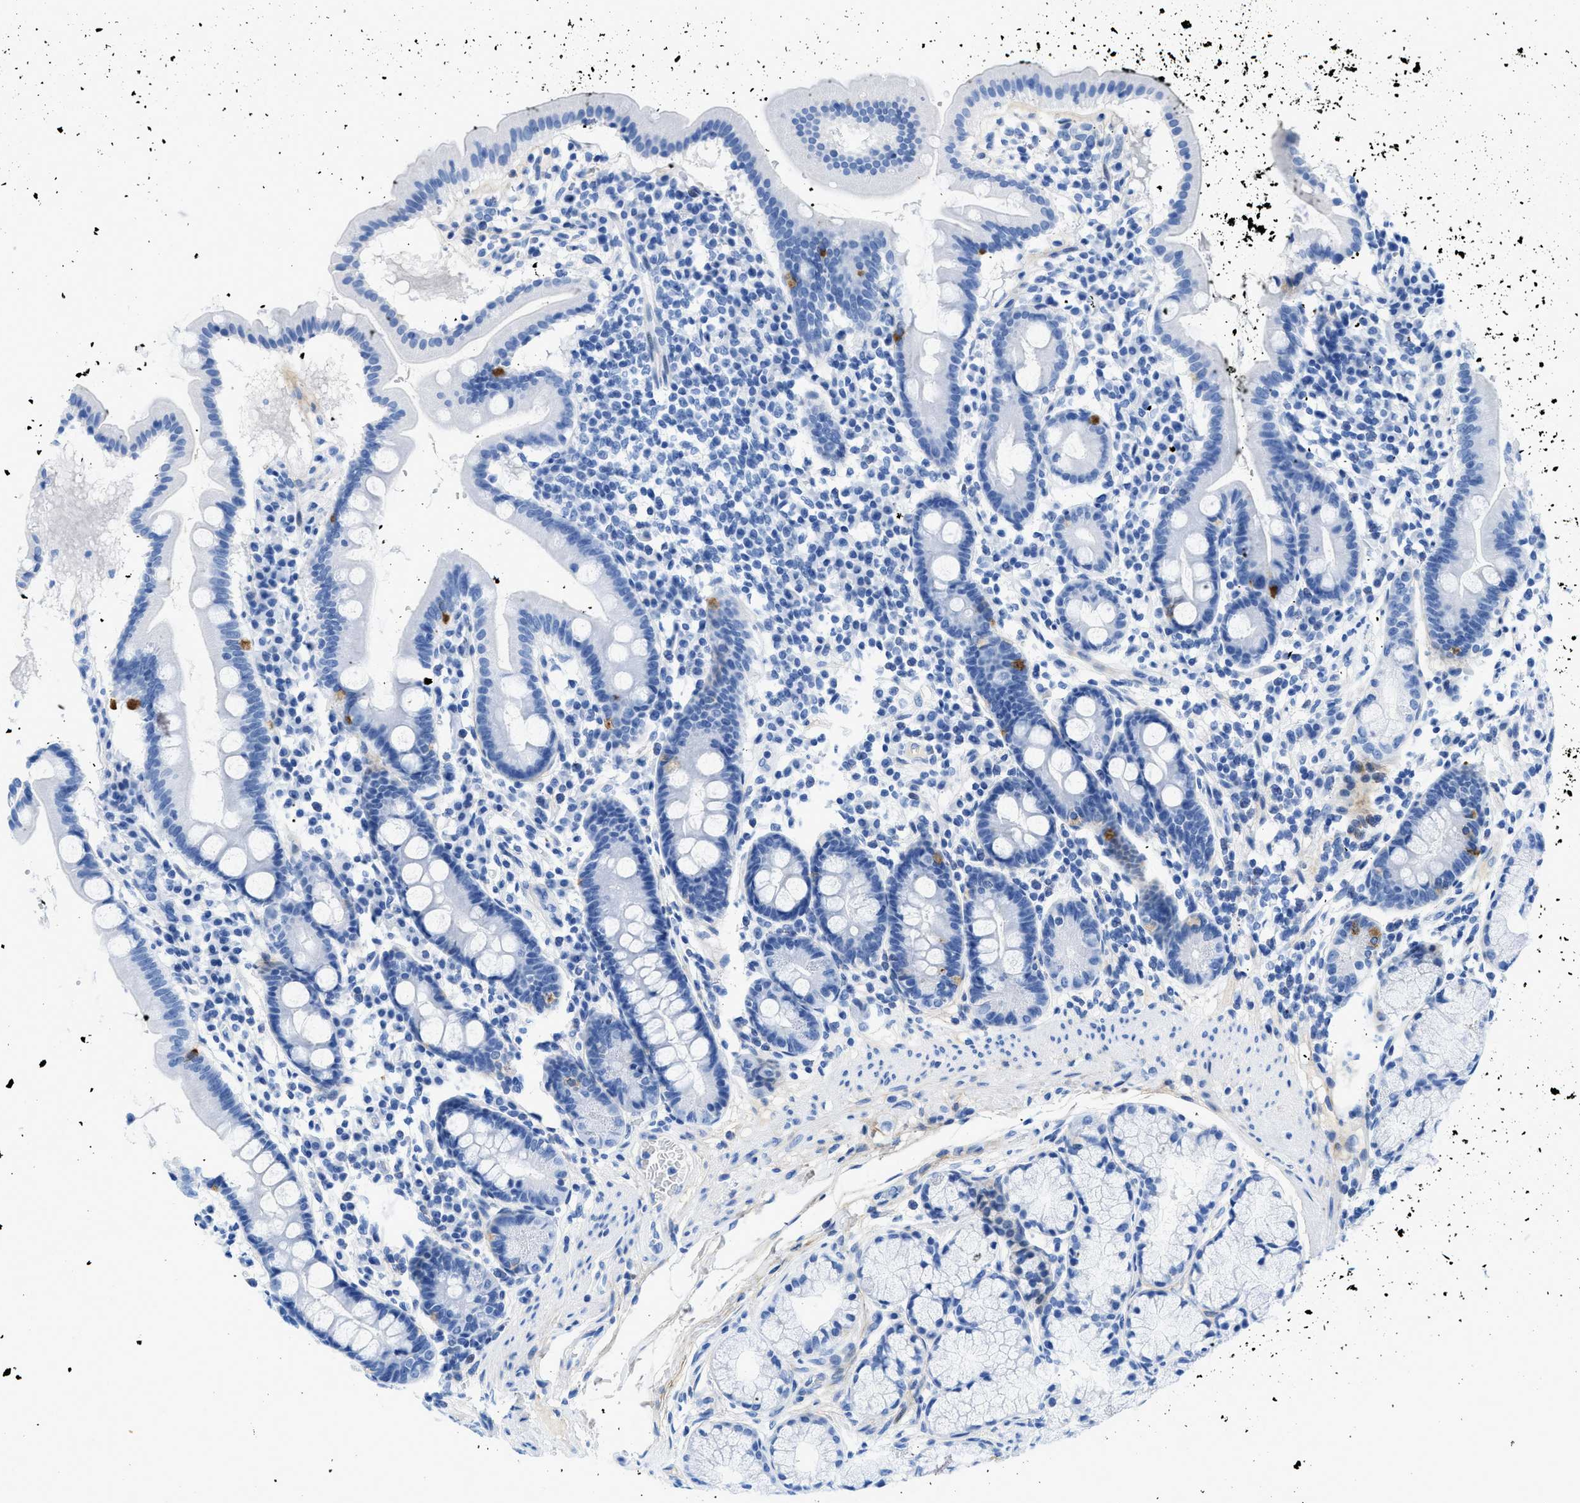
{"staining": {"intensity": "negative", "quantity": "none", "location": "none"}, "tissue": "duodenum", "cell_type": "Glandular cells", "image_type": "normal", "snomed": [{"axis": "morphology", "description": "Normal tissue, NOS"}, {"axis": "topography", "description": "Duodenum"}], "caption": "This is an immunohistochemistry (IHC) micrograph of benign human duodenum. There is no staining in glandular cells.", "gene": "COL3A1", "patient": {"sex": "male", "age": 50}}